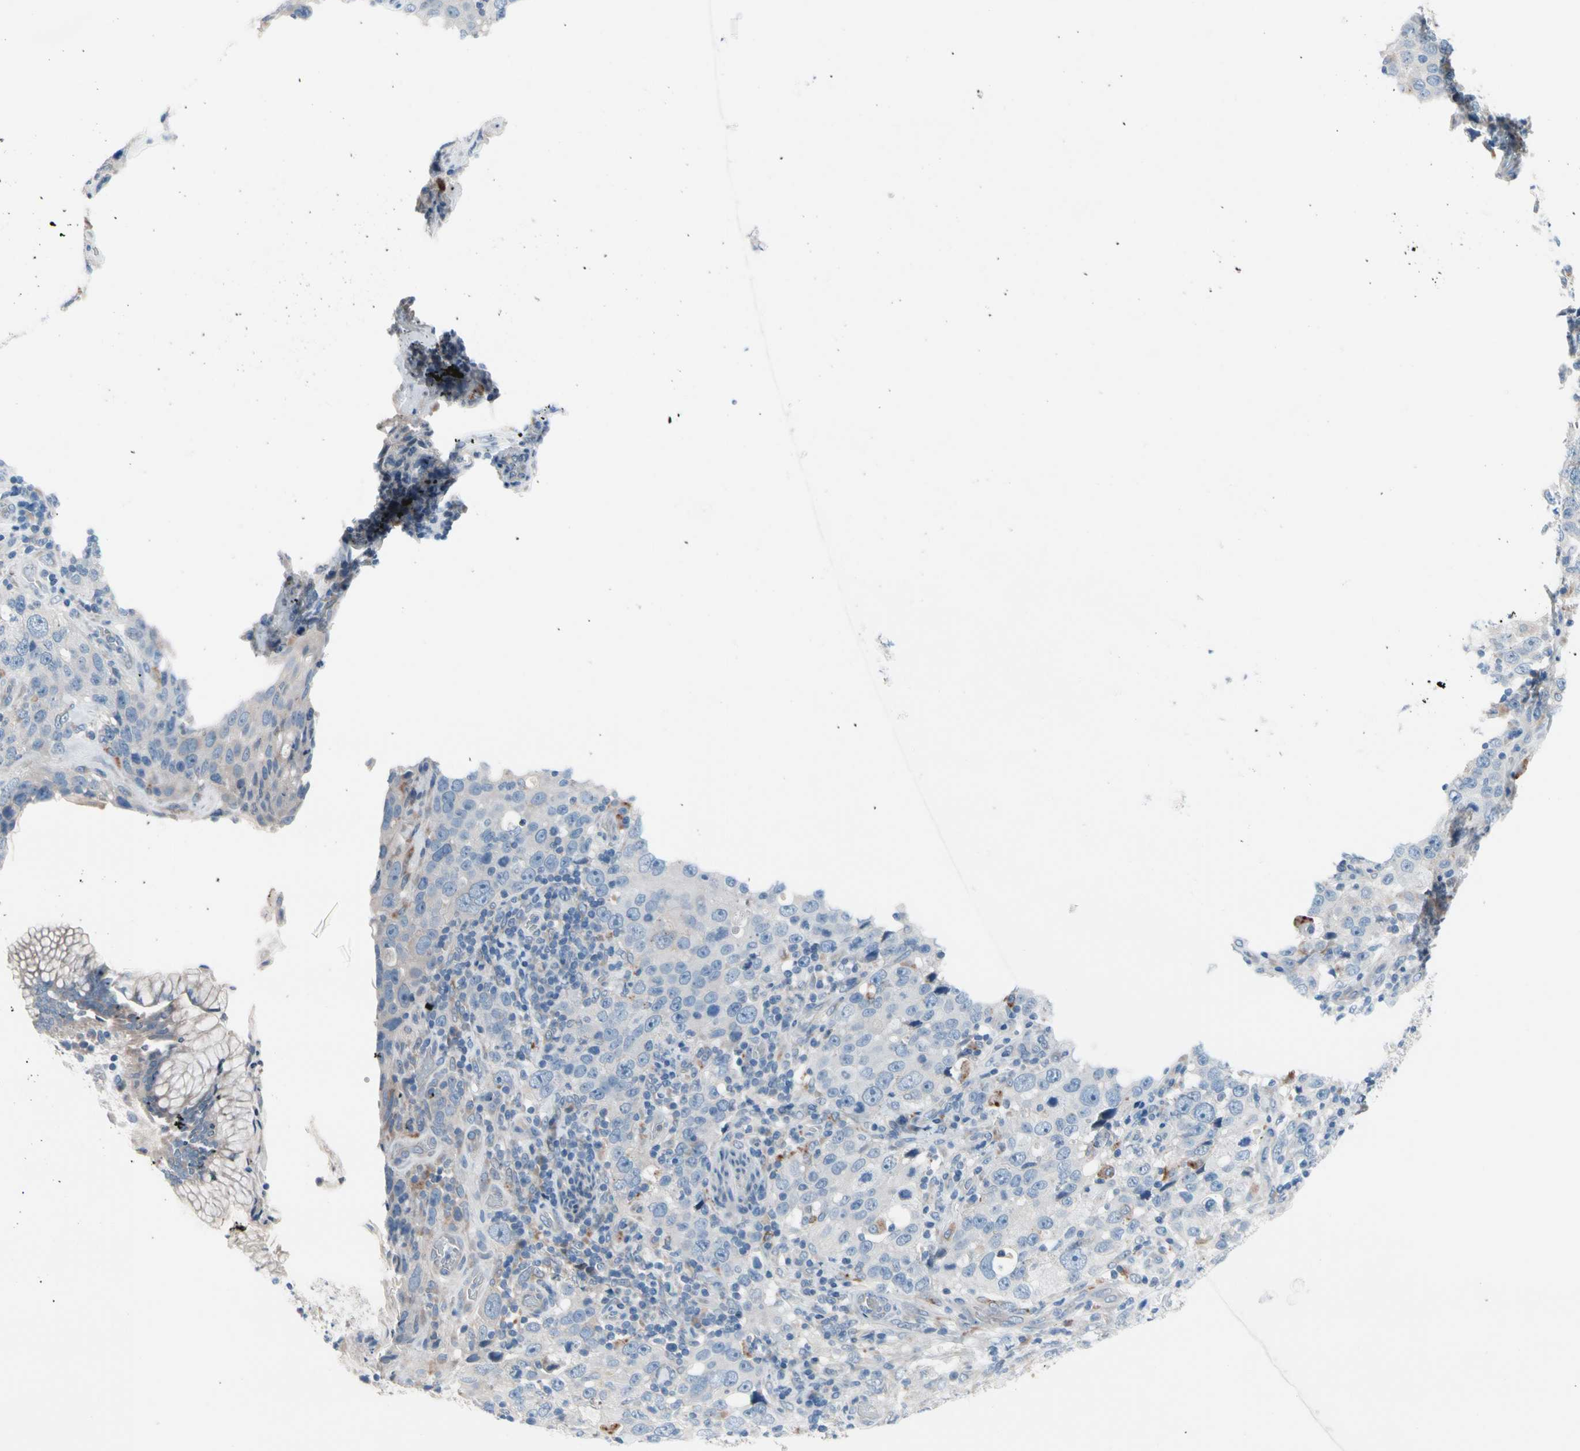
{"staining": {"intensity": "weak", "quantity": "<25%", "location": "cytoplasmic/membranous"}, "tissue": "stomach cancer", "cell_type": "Tumor cells", "image_type": "cancer", "snomed": [{"axis": "morphology", "description": "Normal tissue, NOS"}, {"axis": "morphology", "description": "Adenocarcinoma, NOS"}, {"axis": "topography", "description": "Stomach"}], "caption": "Micrograph shows no significant protein staining in tumor cells of stomach cancer.", "gene": "CASQ1", "patient": {"sex": "male", "age": 48}}